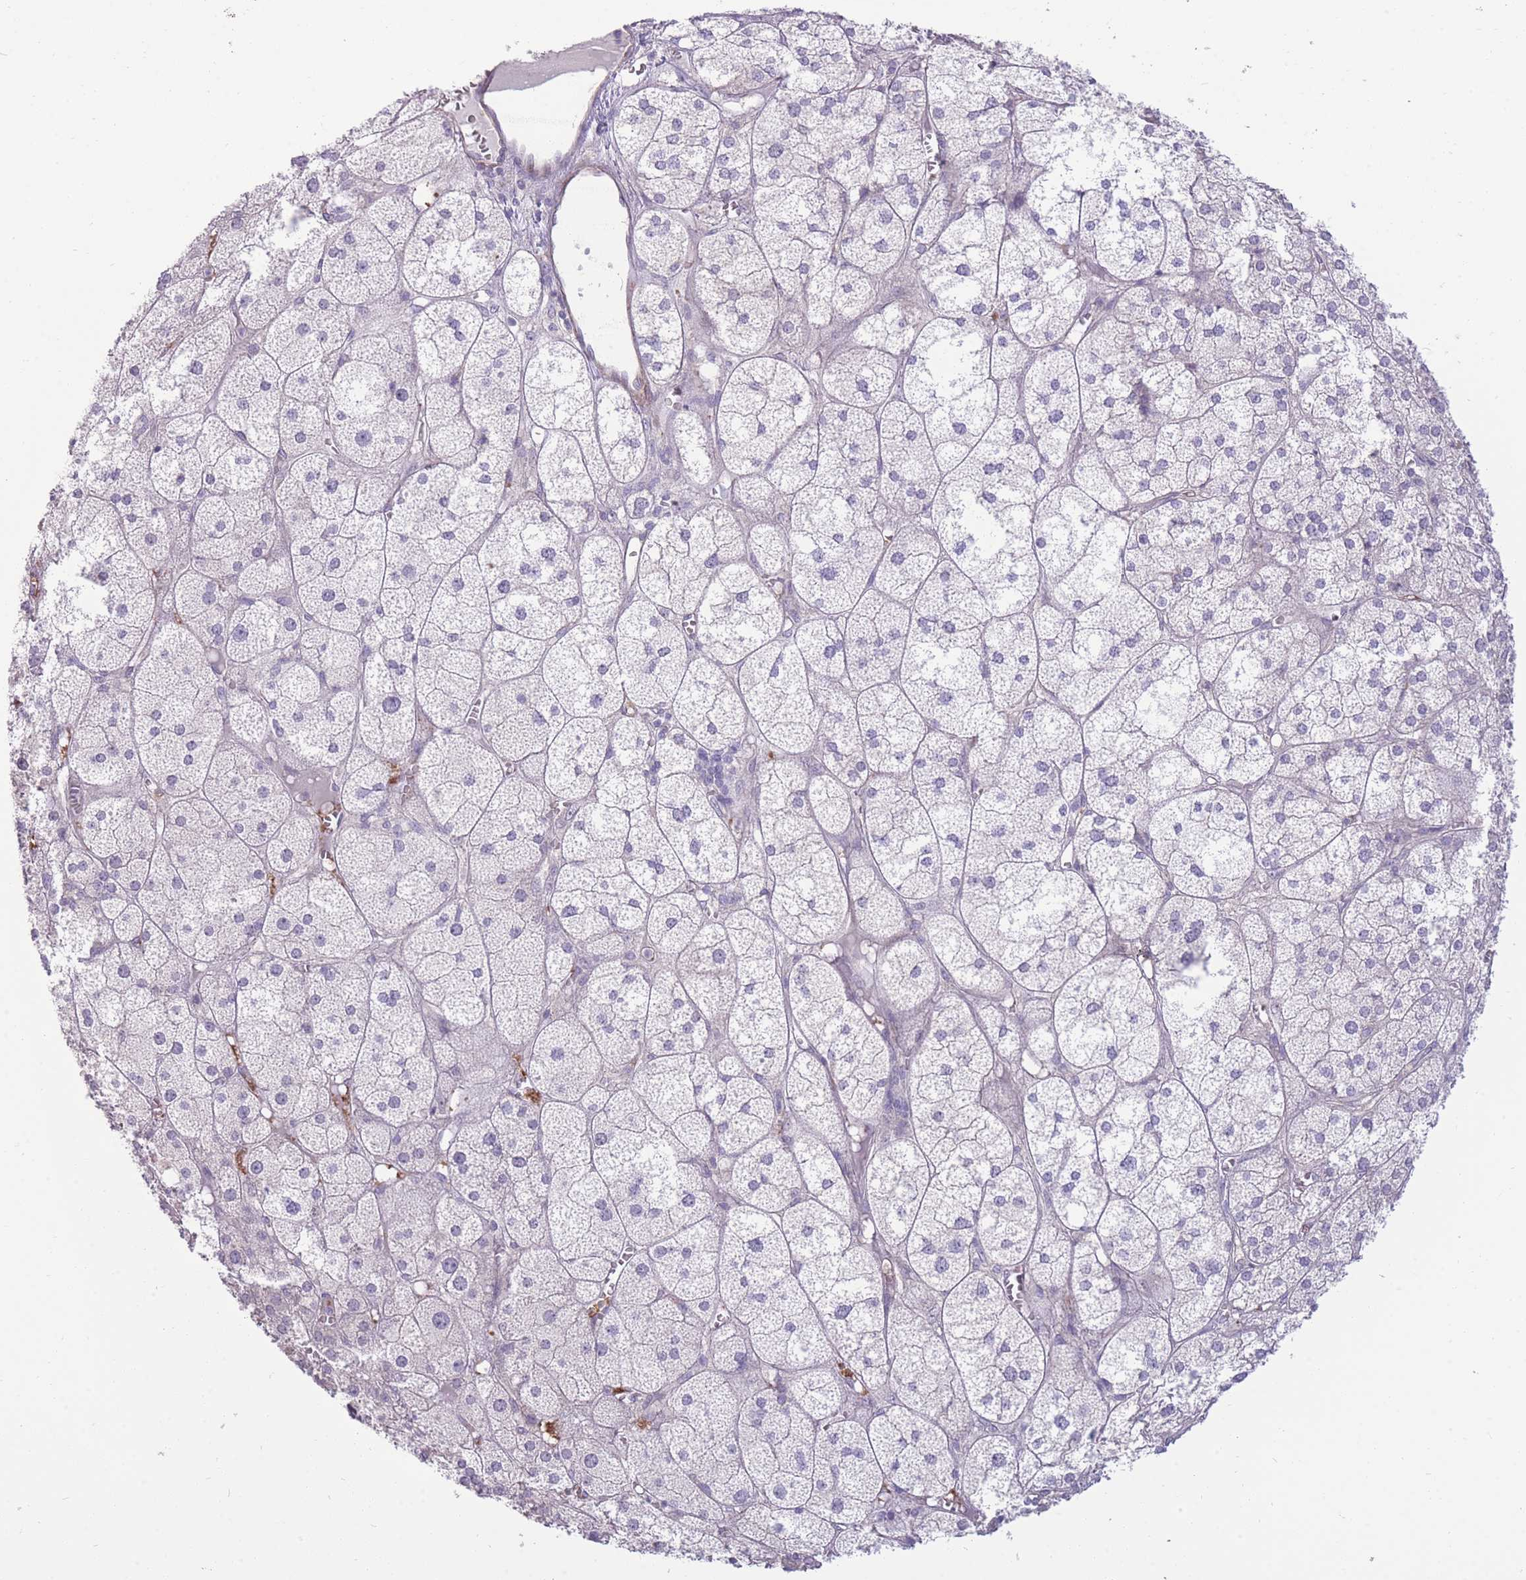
{"staining": {"intensity": "weak", "quantity": "<25%", "location": "cytoplasmic/membranous"}, "tissue": "adrenal gland", "cell_type": "Glandular cells", "image_type": "normal", "snomed": [{"axis": "morphology", "description": "Normal tissue, NOS"}, {"axis": "topography", "description": "Adrenal gland"}], "caption": "This histopathology image is of unremarkable adrenal gland stained with IHC to label a protein in brown with the nuclei are counter-stained blue. There is no expression in glandular cells.", "gene": "RGS11", "patient": {"sex": "female", "age": 61}}